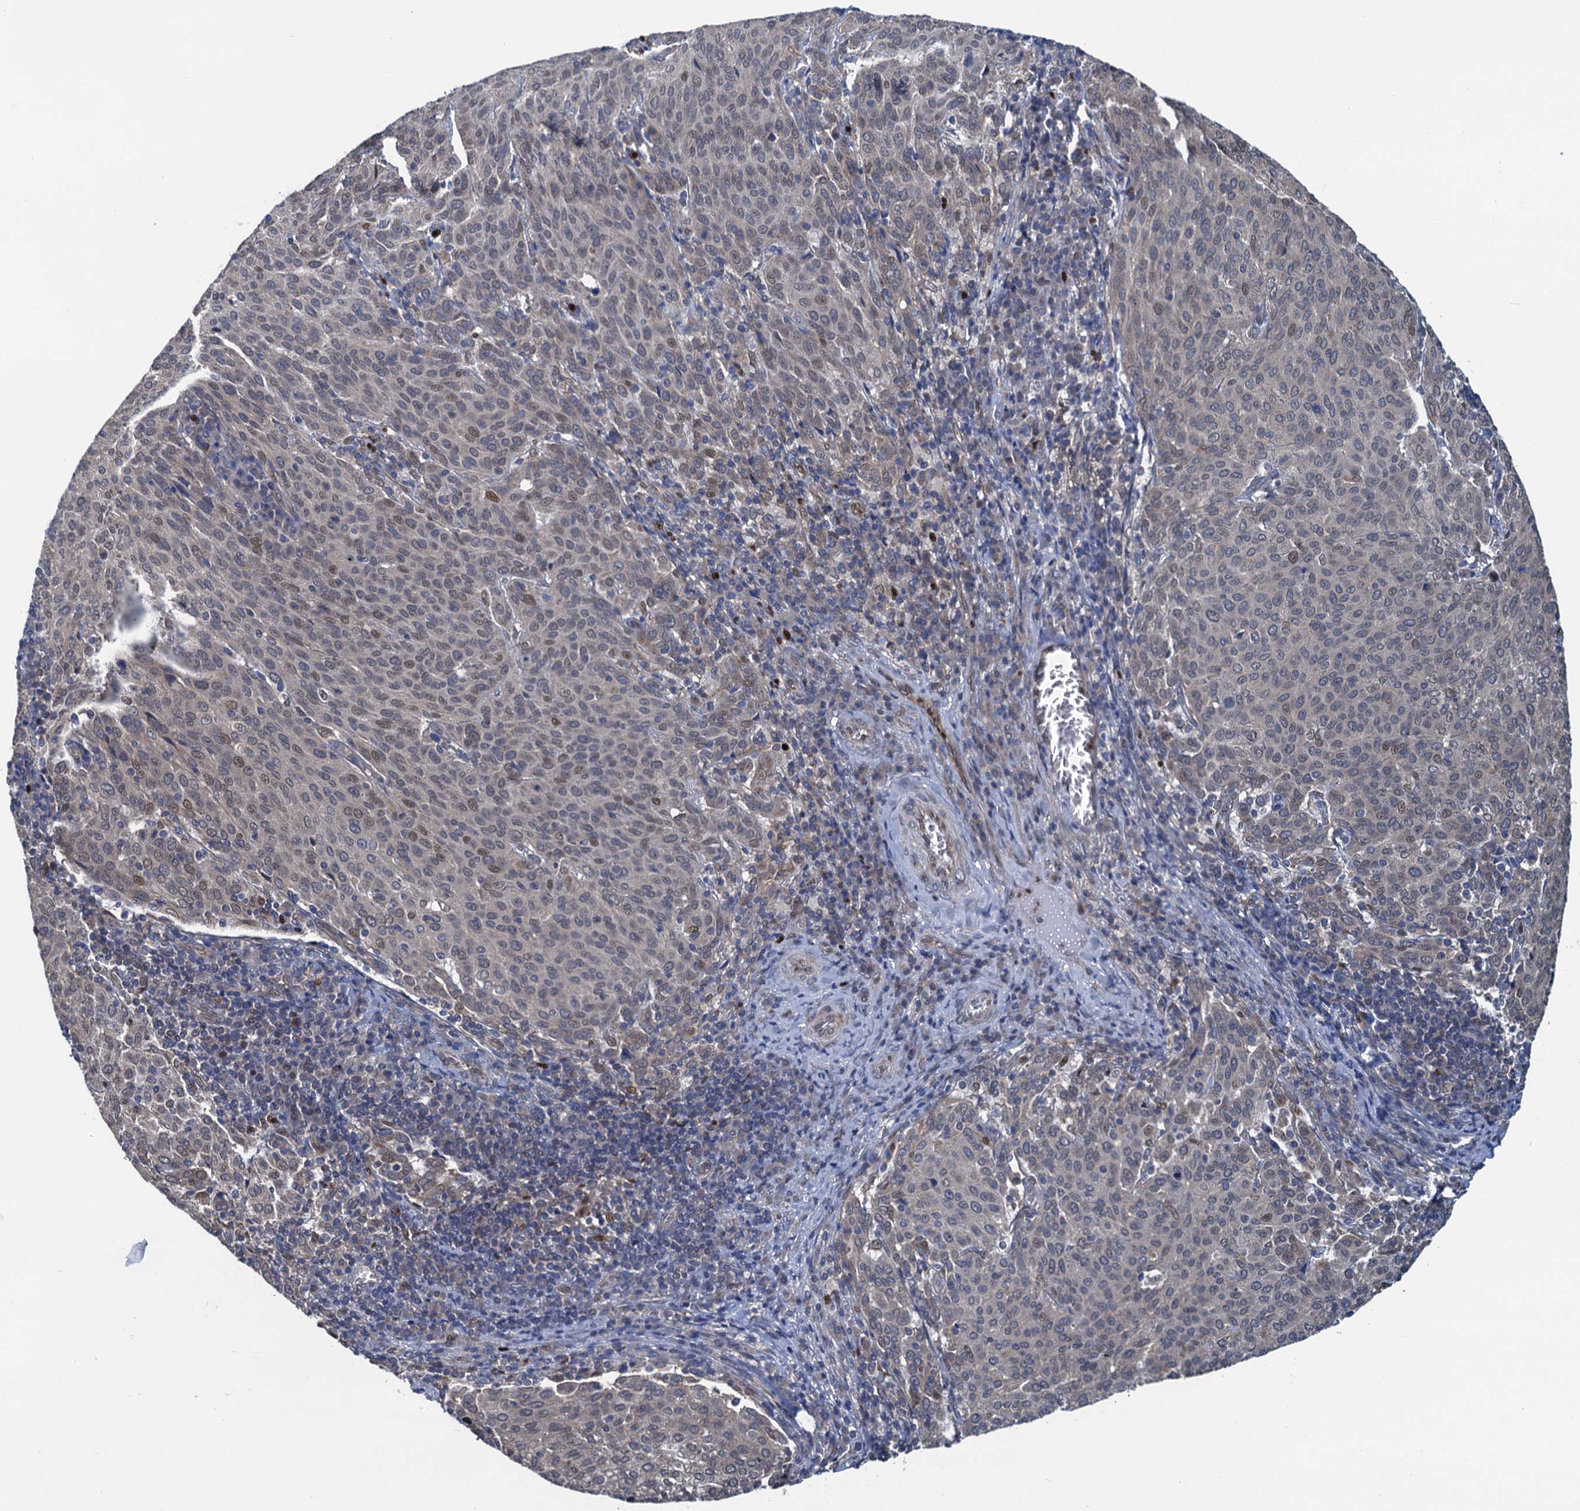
{"staining": {"intensity": "weak", "quantity": "<25%", "location": "nuclear"}, "tissue": "cervical cancer", "cell_type": "Tumor cells", "image_type": "cancer", "snomed": [{"axis": "morphology", "description": "Squamous cell carcinoma, NOS"}, {"axis": "topography", "description": "Cervix"}], "caption": "The immunohistochemistry (IHC) photomicrograph has no significant positivity in tumor cells of cervical cancer (squamous cell carcinoma) tissue. (DAB (3,3'-diaminobenzidine) immunohistochemistry, high magnification).", "gene": "RNF125", "patient": {"sex": "female", "age": 46}}